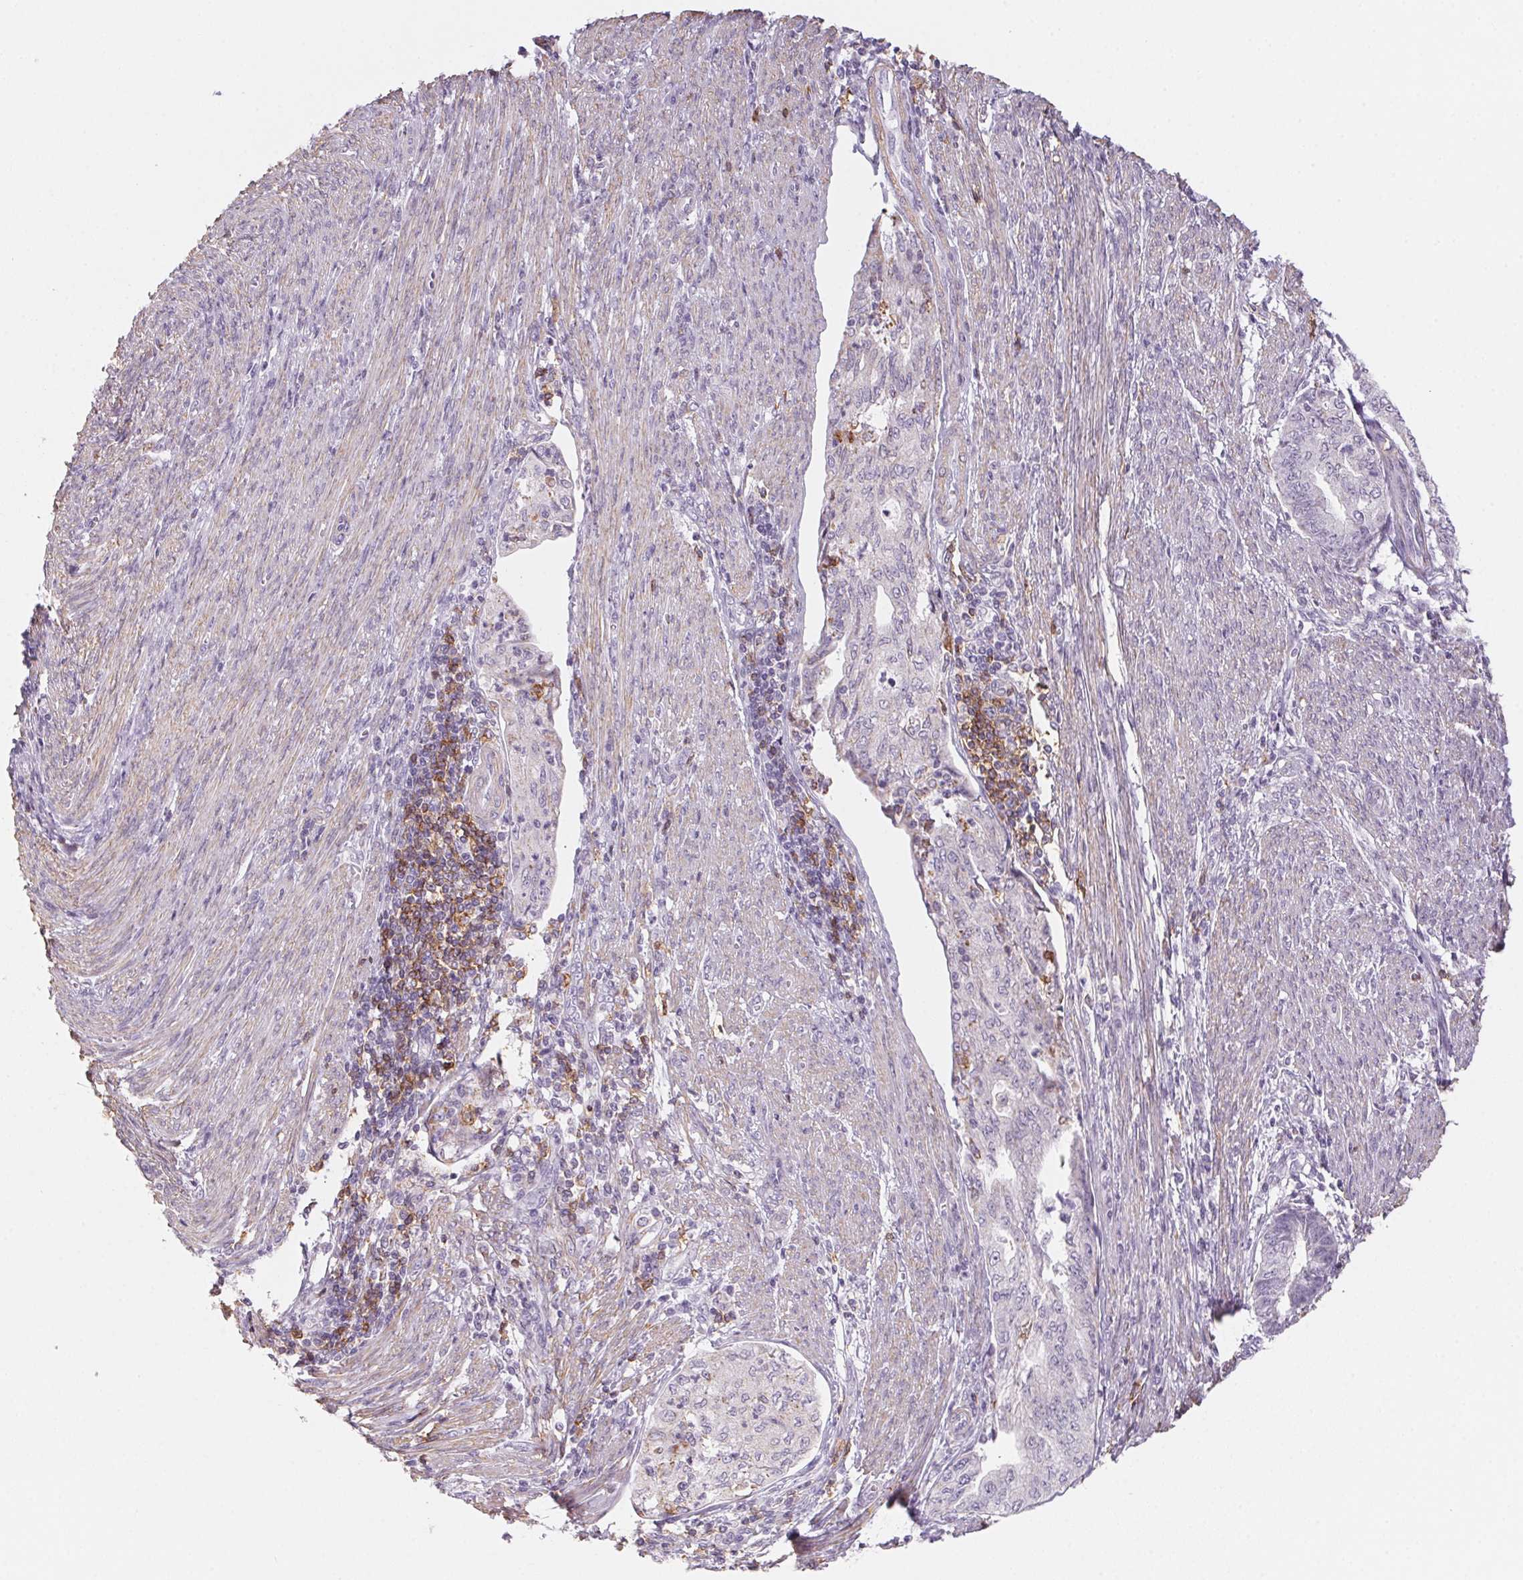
{"staining": {"intensity": "negative", "quantity": "none", "location": "none"}, "tissue": "endometrial cancer", "cell_type": "Tumor cells", "image_type": "cancer", "snomed": [{"axis": "morphology", "description": "Adenocarcinoma, NOS"}, {"axis": "topography", "description": "Endometrium"}], "caption": "Tumor cells are negative for brown protein staining in endometrial cancer (adenocarcinoma). (Brightfield microscopy of DAB (3,3'-diaminobenzidine) immunohistochemistry at high magnification).", "gene": "PRPH", "patient": {"sex": "female", "age": 79}}